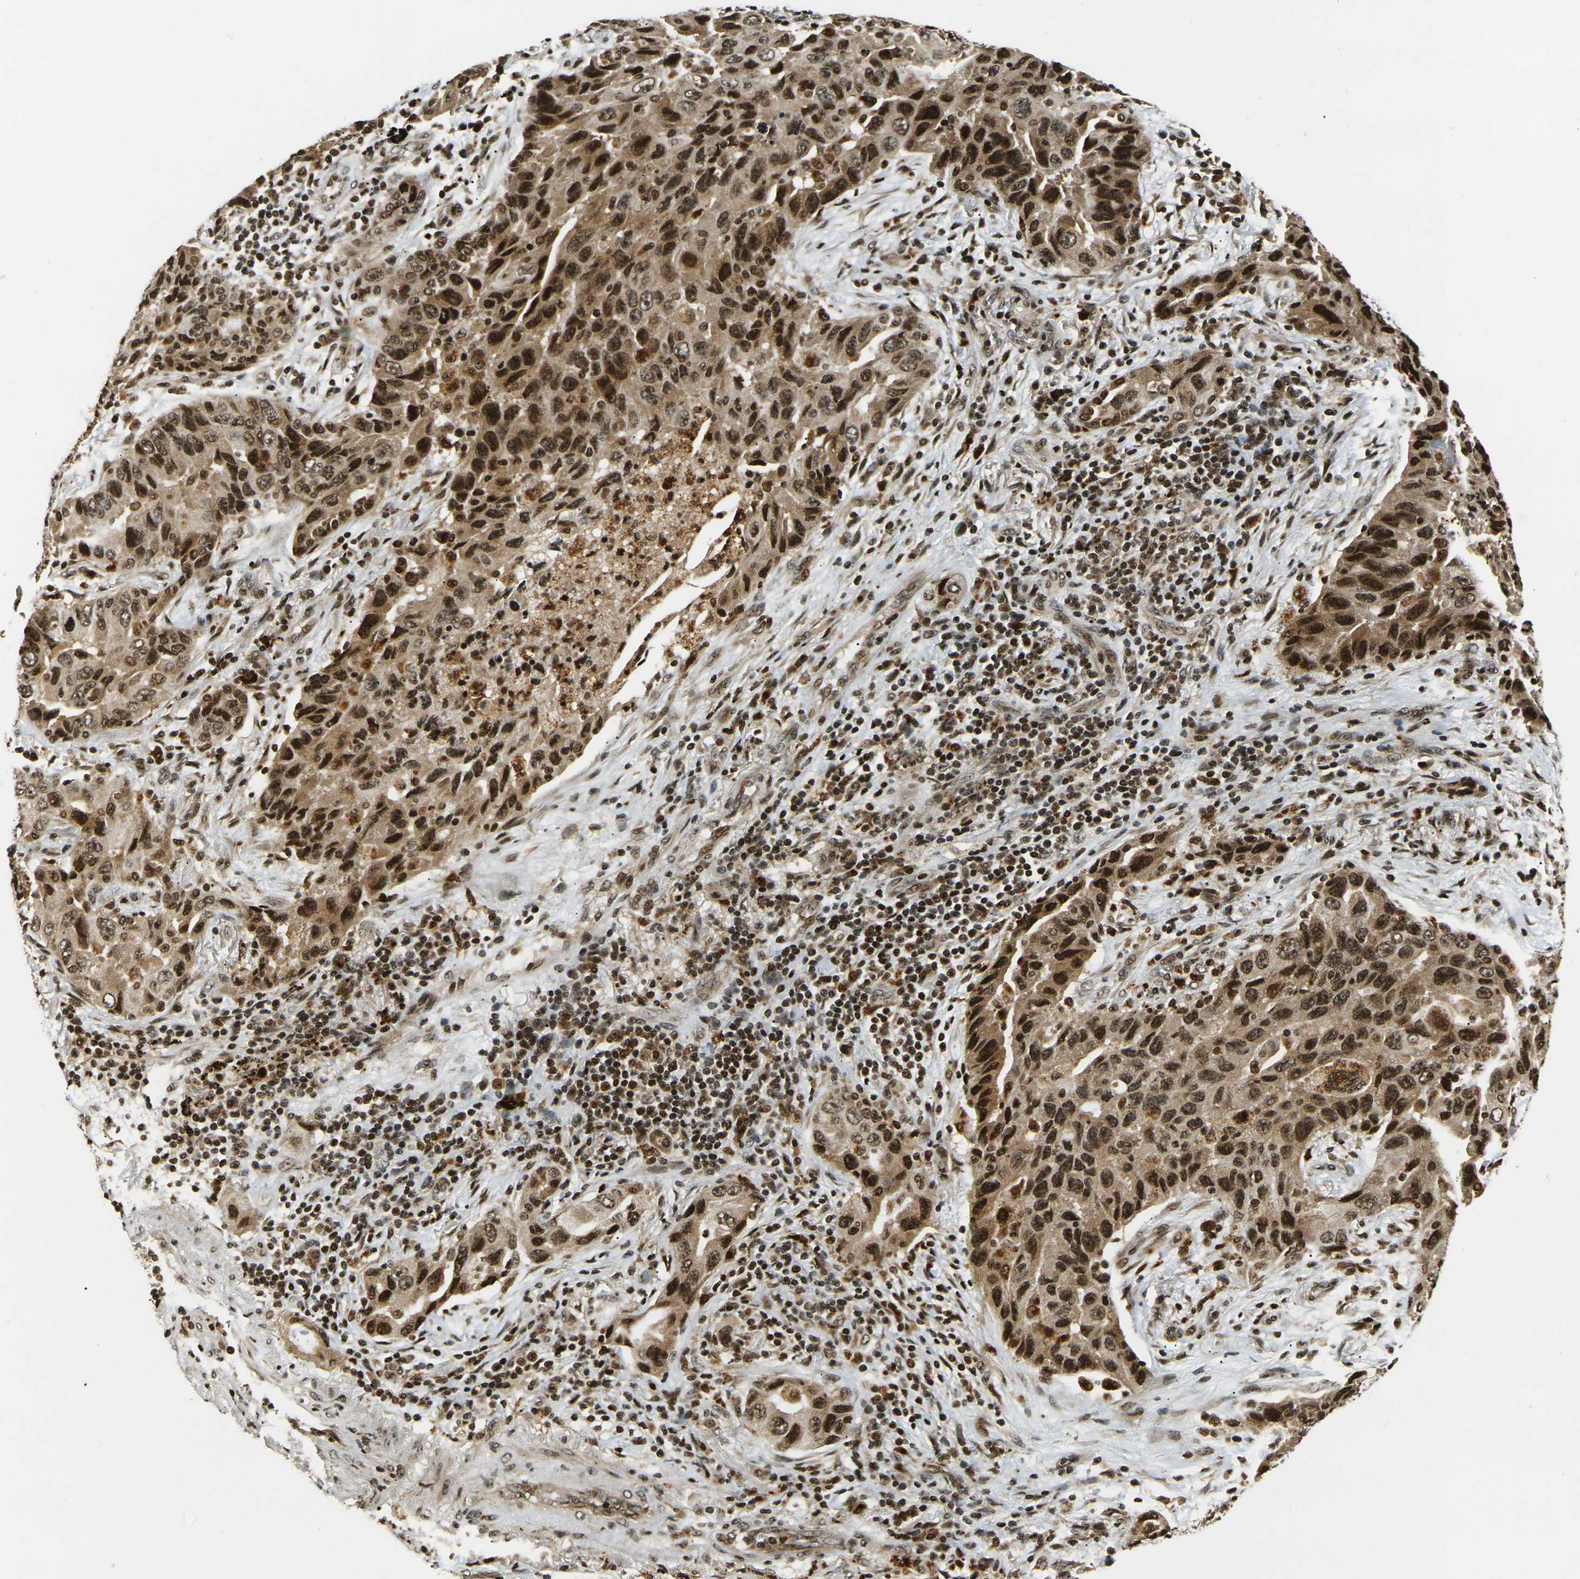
{"staining": {"intensity": "strong", "quantity": ">75%", "location": "cytoplasmic/membranous,nuclear"}, "tissue": "lung cancer", "cell_type": "Tumor cells", "image_type": "cancer", "snomed": [{"axis": "morphology", "description": "Adenocarcinoma, NOS"}, {"axis": "topography", "description": "Lung"}], "caption": "Human adenocarcinoma (lung) stained with a brown dye reveals strong cytoplasmic/membranous and nuclear positive expression in approximately >75% of tumor cells.", "gene": "ACTL6A", "patient": {"sex": "female", "age": 65}}